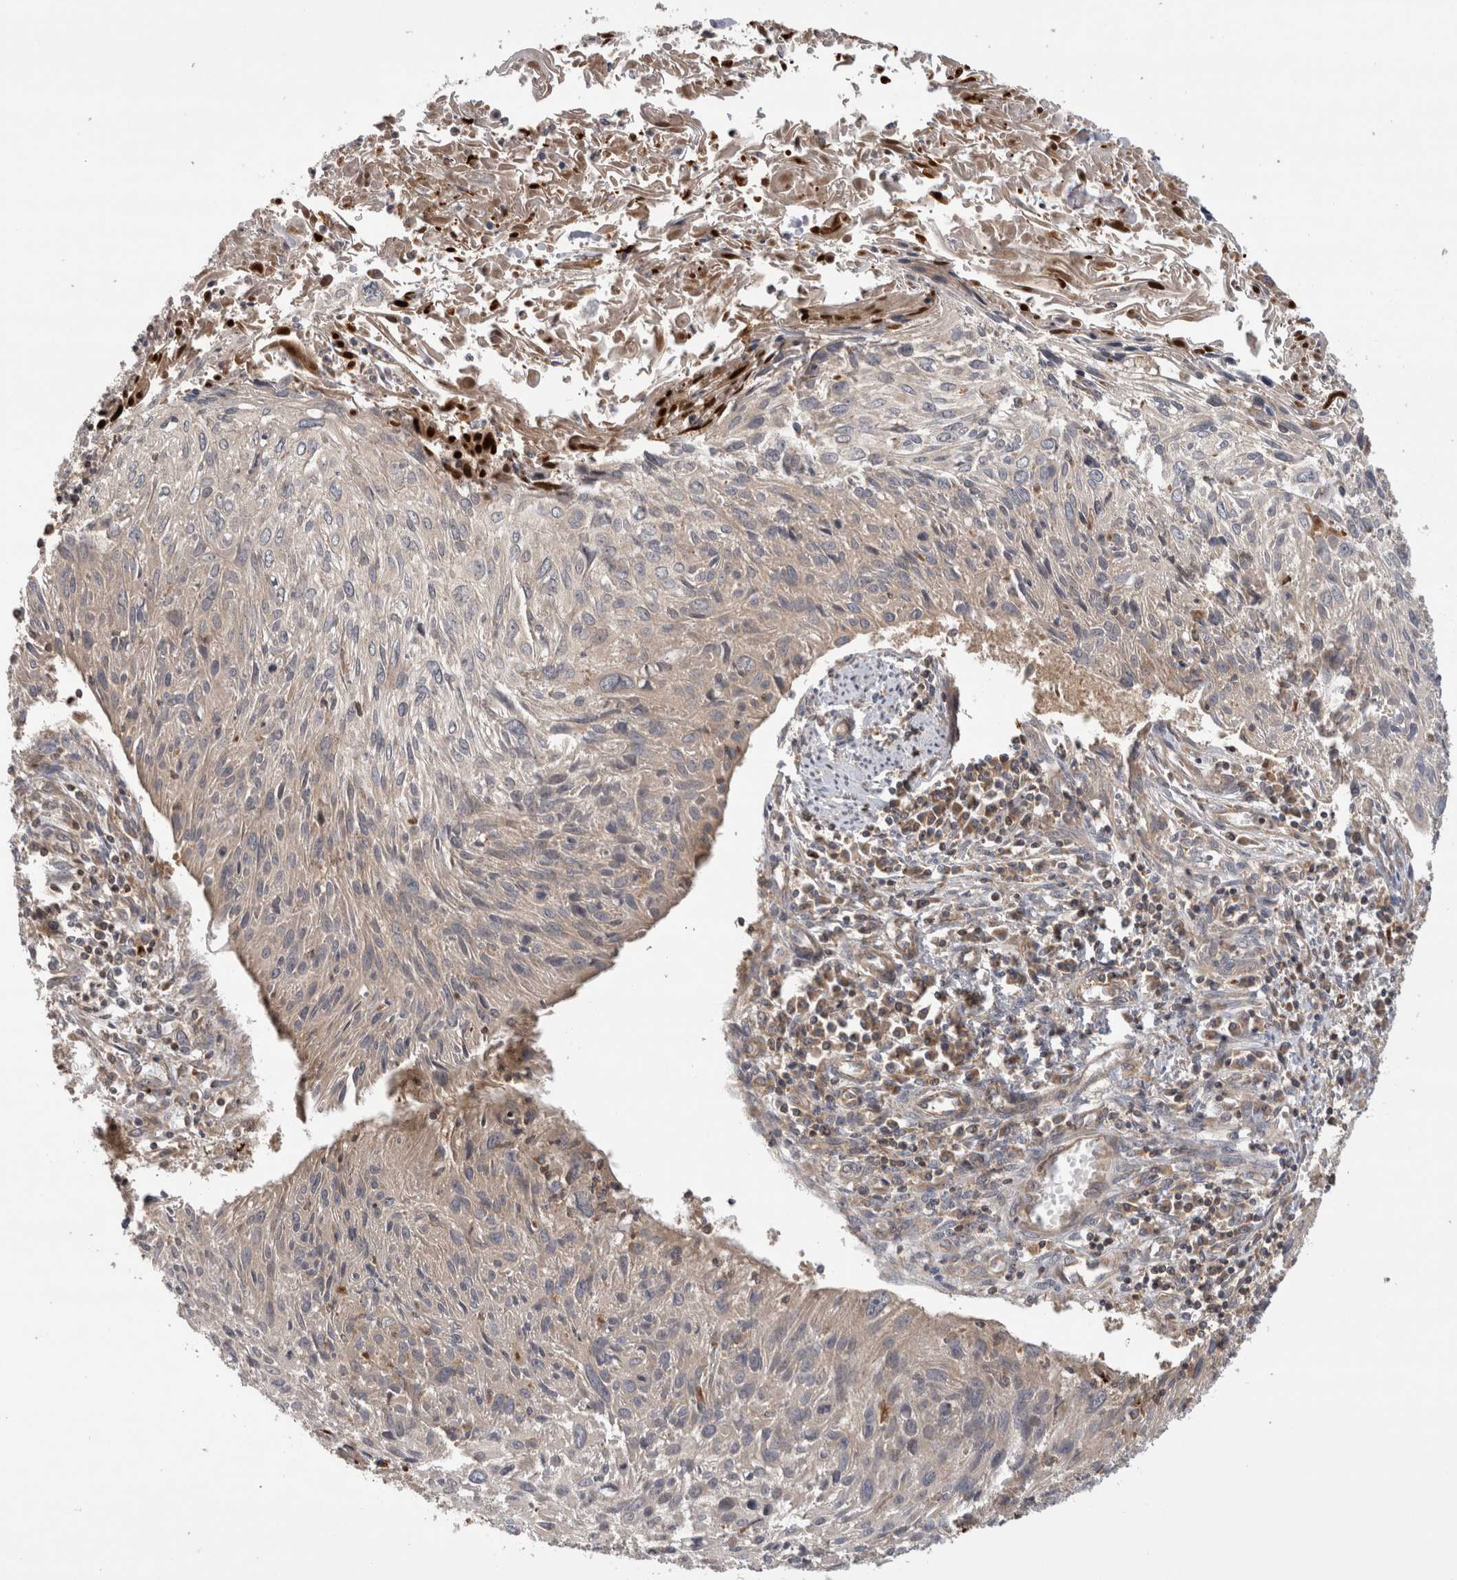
{"staining": {"intensity": "weak", "quantity": "<25%", "location": "cytoplasmic/membranous"}, "tissue": "cervical cancer", "cell_type": "Tumor cells", "image_type": "cancer", "snomed": [{"axis": "morphology", "description": "Squamous cell carcinoma, NOS"}, {"axis": "topography", "description": "Cervix"}], "caption": "A histopathology image of cervical cancer (squamous cell carcinoma) stained for a protein shows no brown staining in tumor cells. Nuclei are stained in blue.", "gene": "GRIK2", "patient": {"sex": "female", "age": 51}}